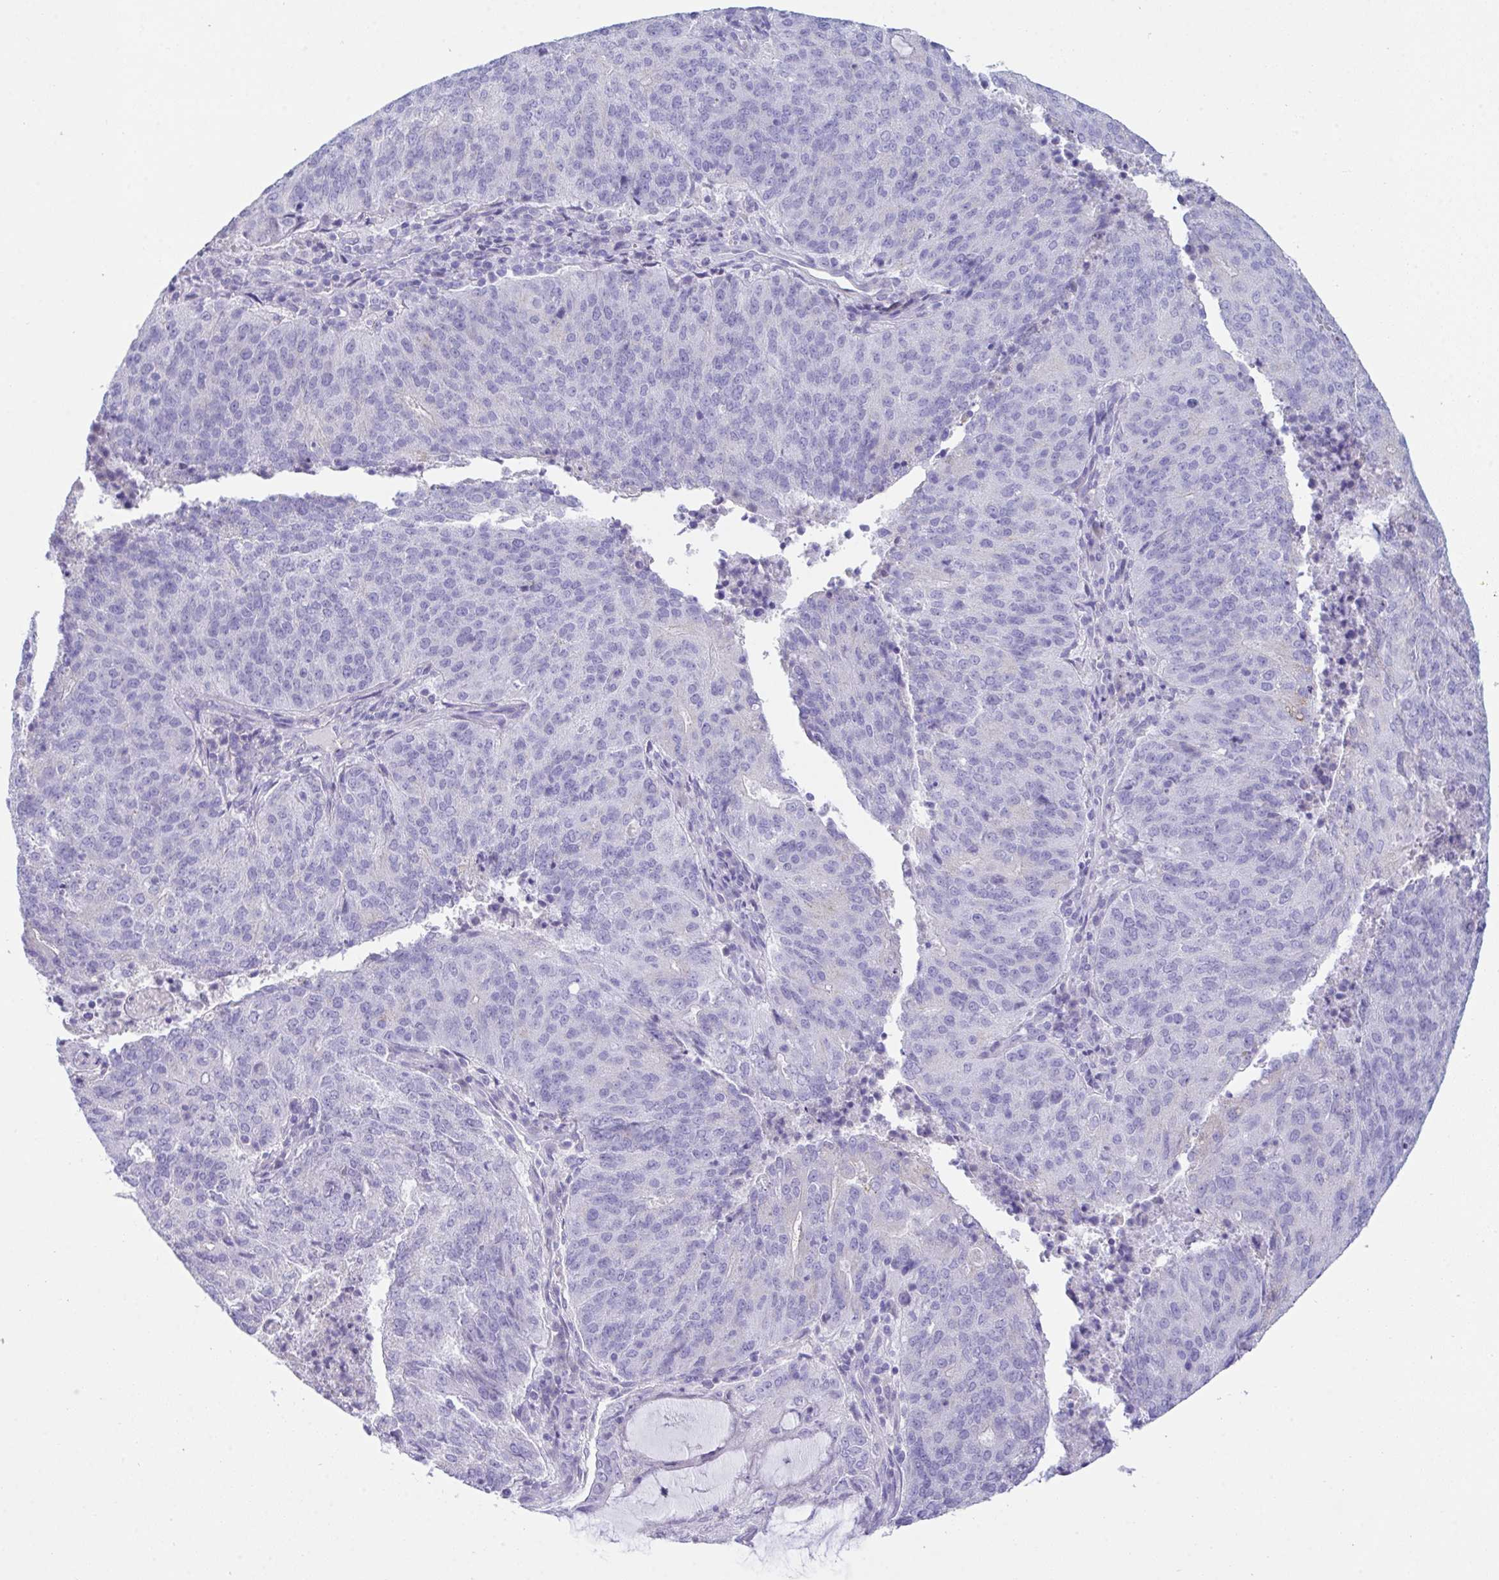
{"staining": {"intensity": "negative", "quantity": "none", "location": "none"}, "tissue": "endometrial cancer", "cell_type": "Tumor cells", "image_type": "cancer", "snomed": [{"axis": "morphology", "description": "Adenocarcinoma, NOS"}, {"axis": "topography", "description": "Endometrium"}], "caption": "Immunohistochemistry histopathology image of neoplastic tissue: endometrial cancer stained with DAB exhibits no significant protein staining in tumor cells.", "gene": "TMEM106B", "patient": {"sex": "female", "age": 82}}